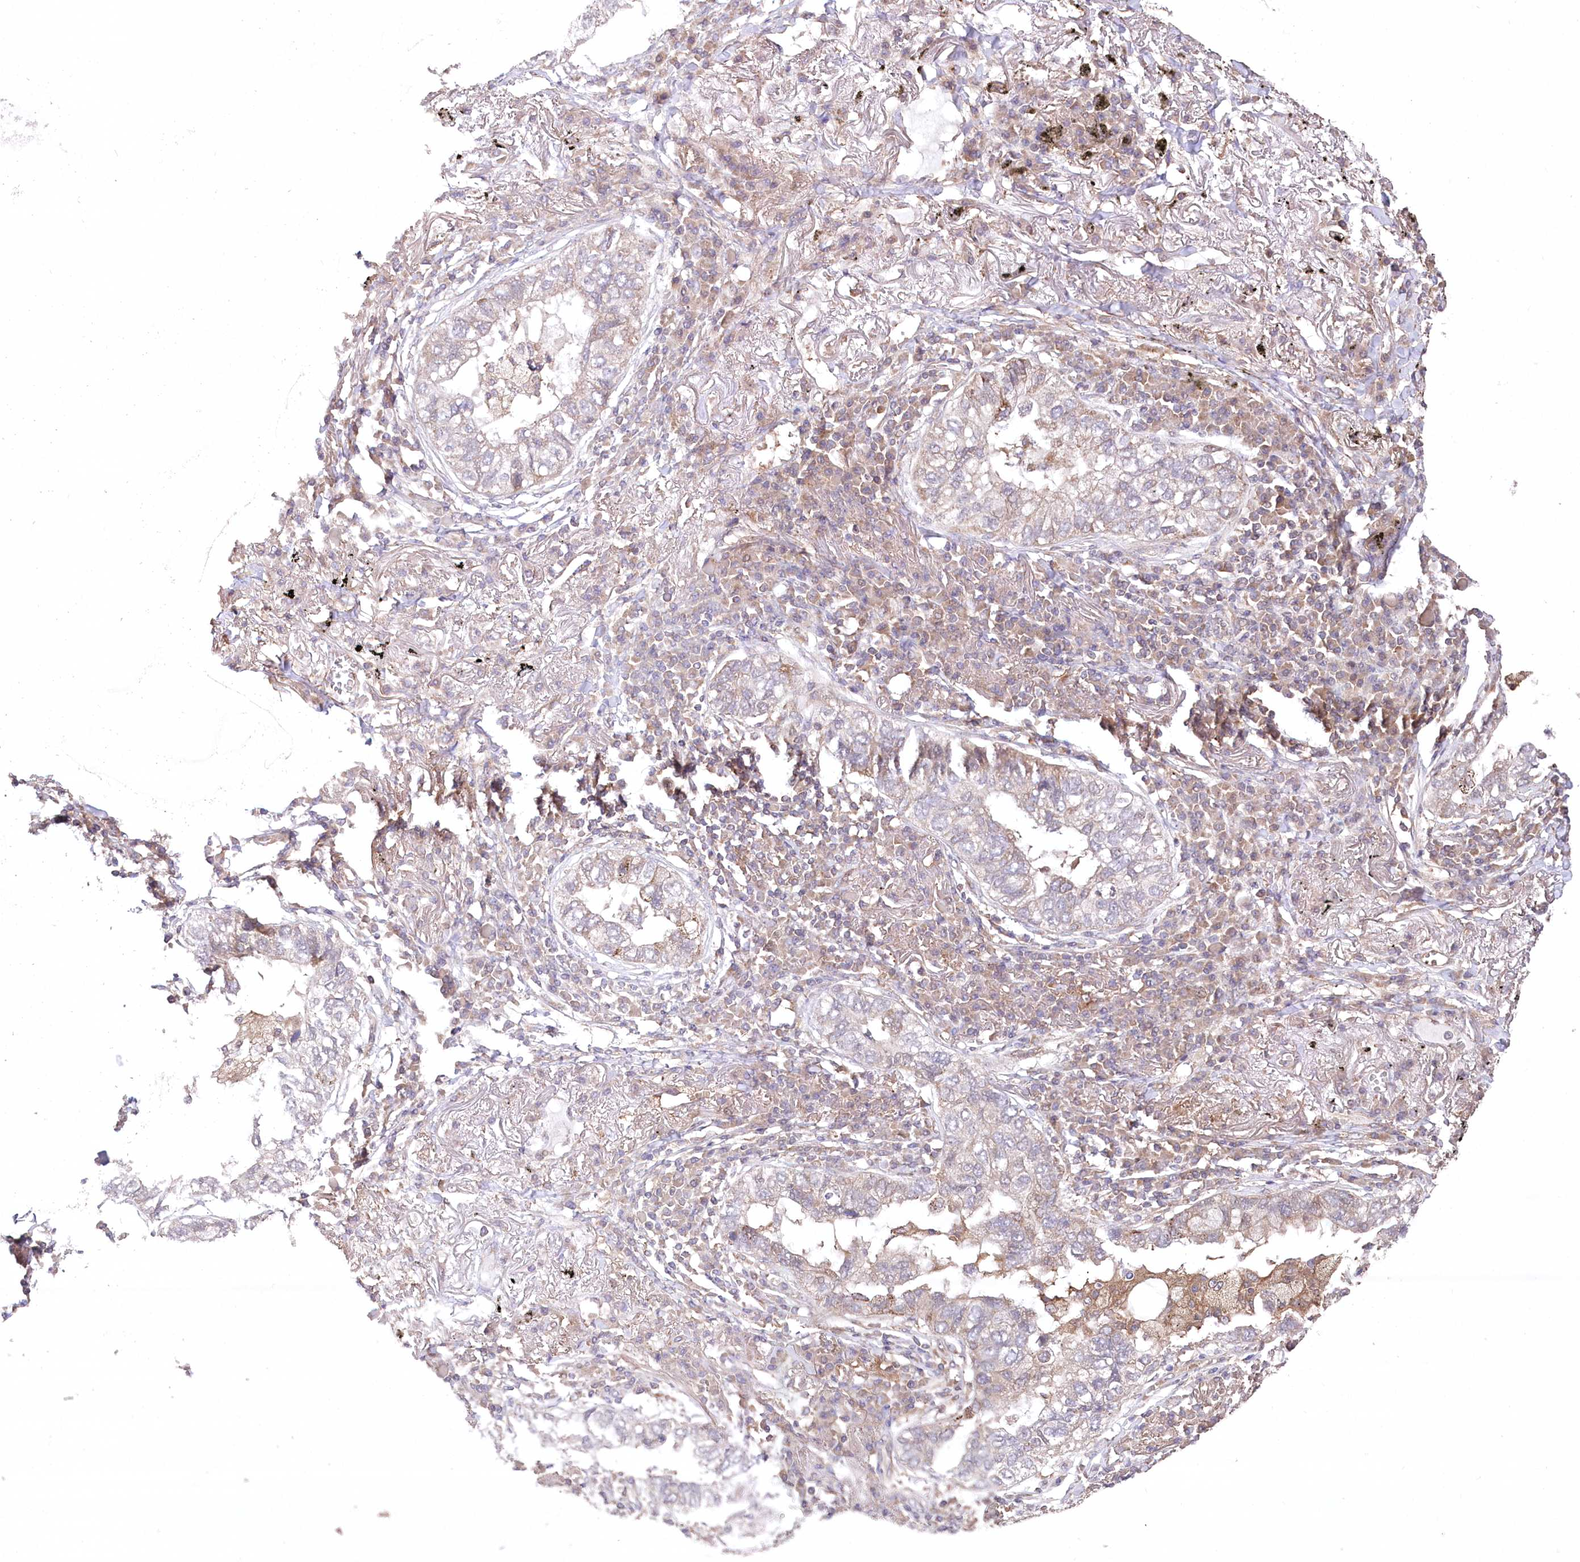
{"staining": {"intensity": "negative", "quantity": "none", "location": "none"}, "tissue": "lung cancer", "cell_type": "Tumor cells", "image_type": "cancer", "snomed": [{"axis": "morphology", "description": "Adenocarcinoma, NOS"}, {"axis": "topography", "description": "Lung"}], "caption": "The image displays no significant staining in tumor cells of adenocarcinoma (lung).", "gene": "PPP1R21", "patient": {"sex": "male", "age": 65}}